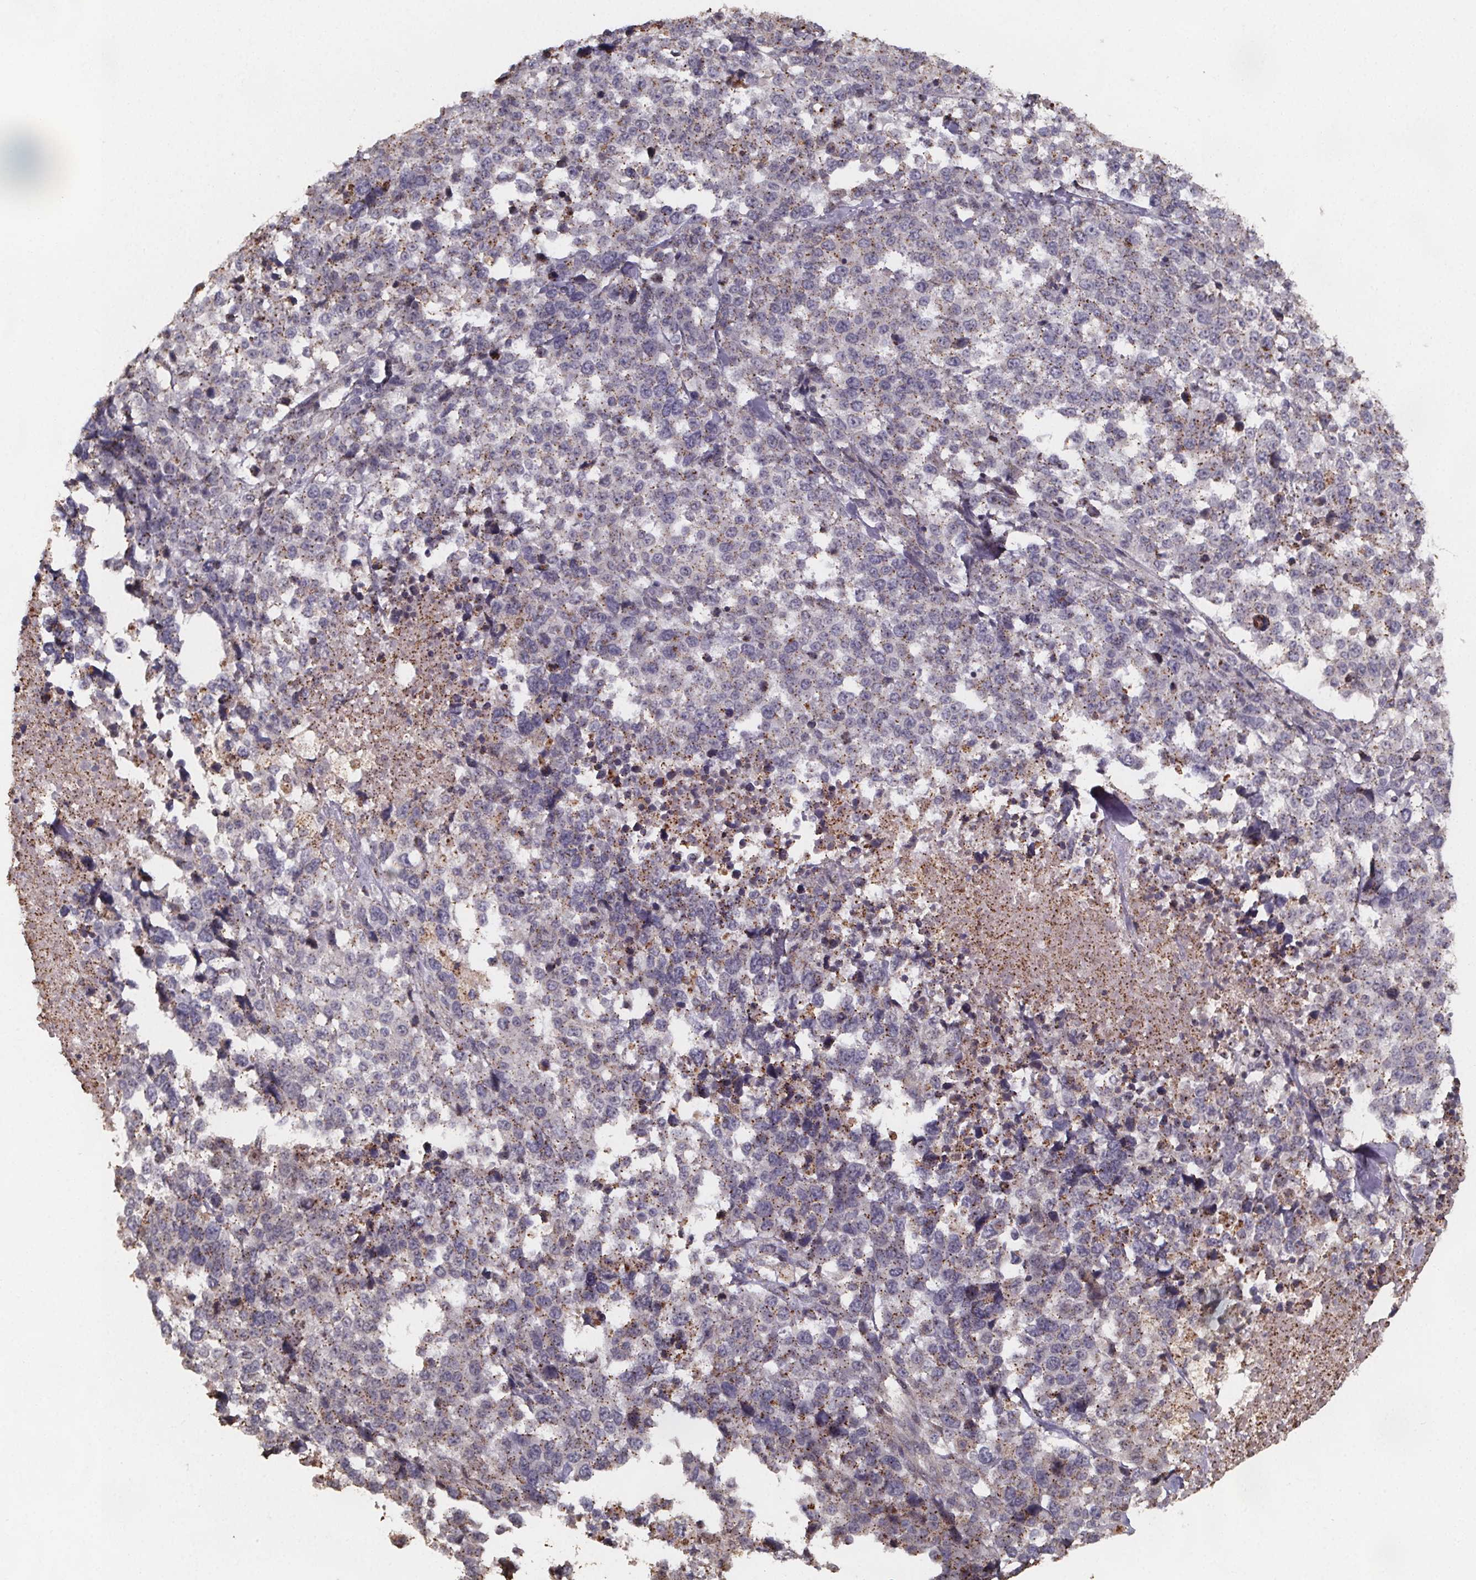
{"staining": {"intensity": "moderate", "quantity": "<25%", "location": "cytoplasmic/membranous"}, "tissue": "melanoma", "cell_type": "Tumor cells", "image_type": "cancer", "snomed": [{"axis": "morphology", "description": "Malignant melanoma, Metastatic site"}, {"axis": "topography", "description": "Skin"}], "caption": "This is an image of immunohistochemistry (IHC) staining of malignant melanoma (metastatic site), which shows moderate expression in the cytoplasmic/membranous of tumor cells.", "gene": "ZNF879", "patient": {"sex": "male", "age": 84}}